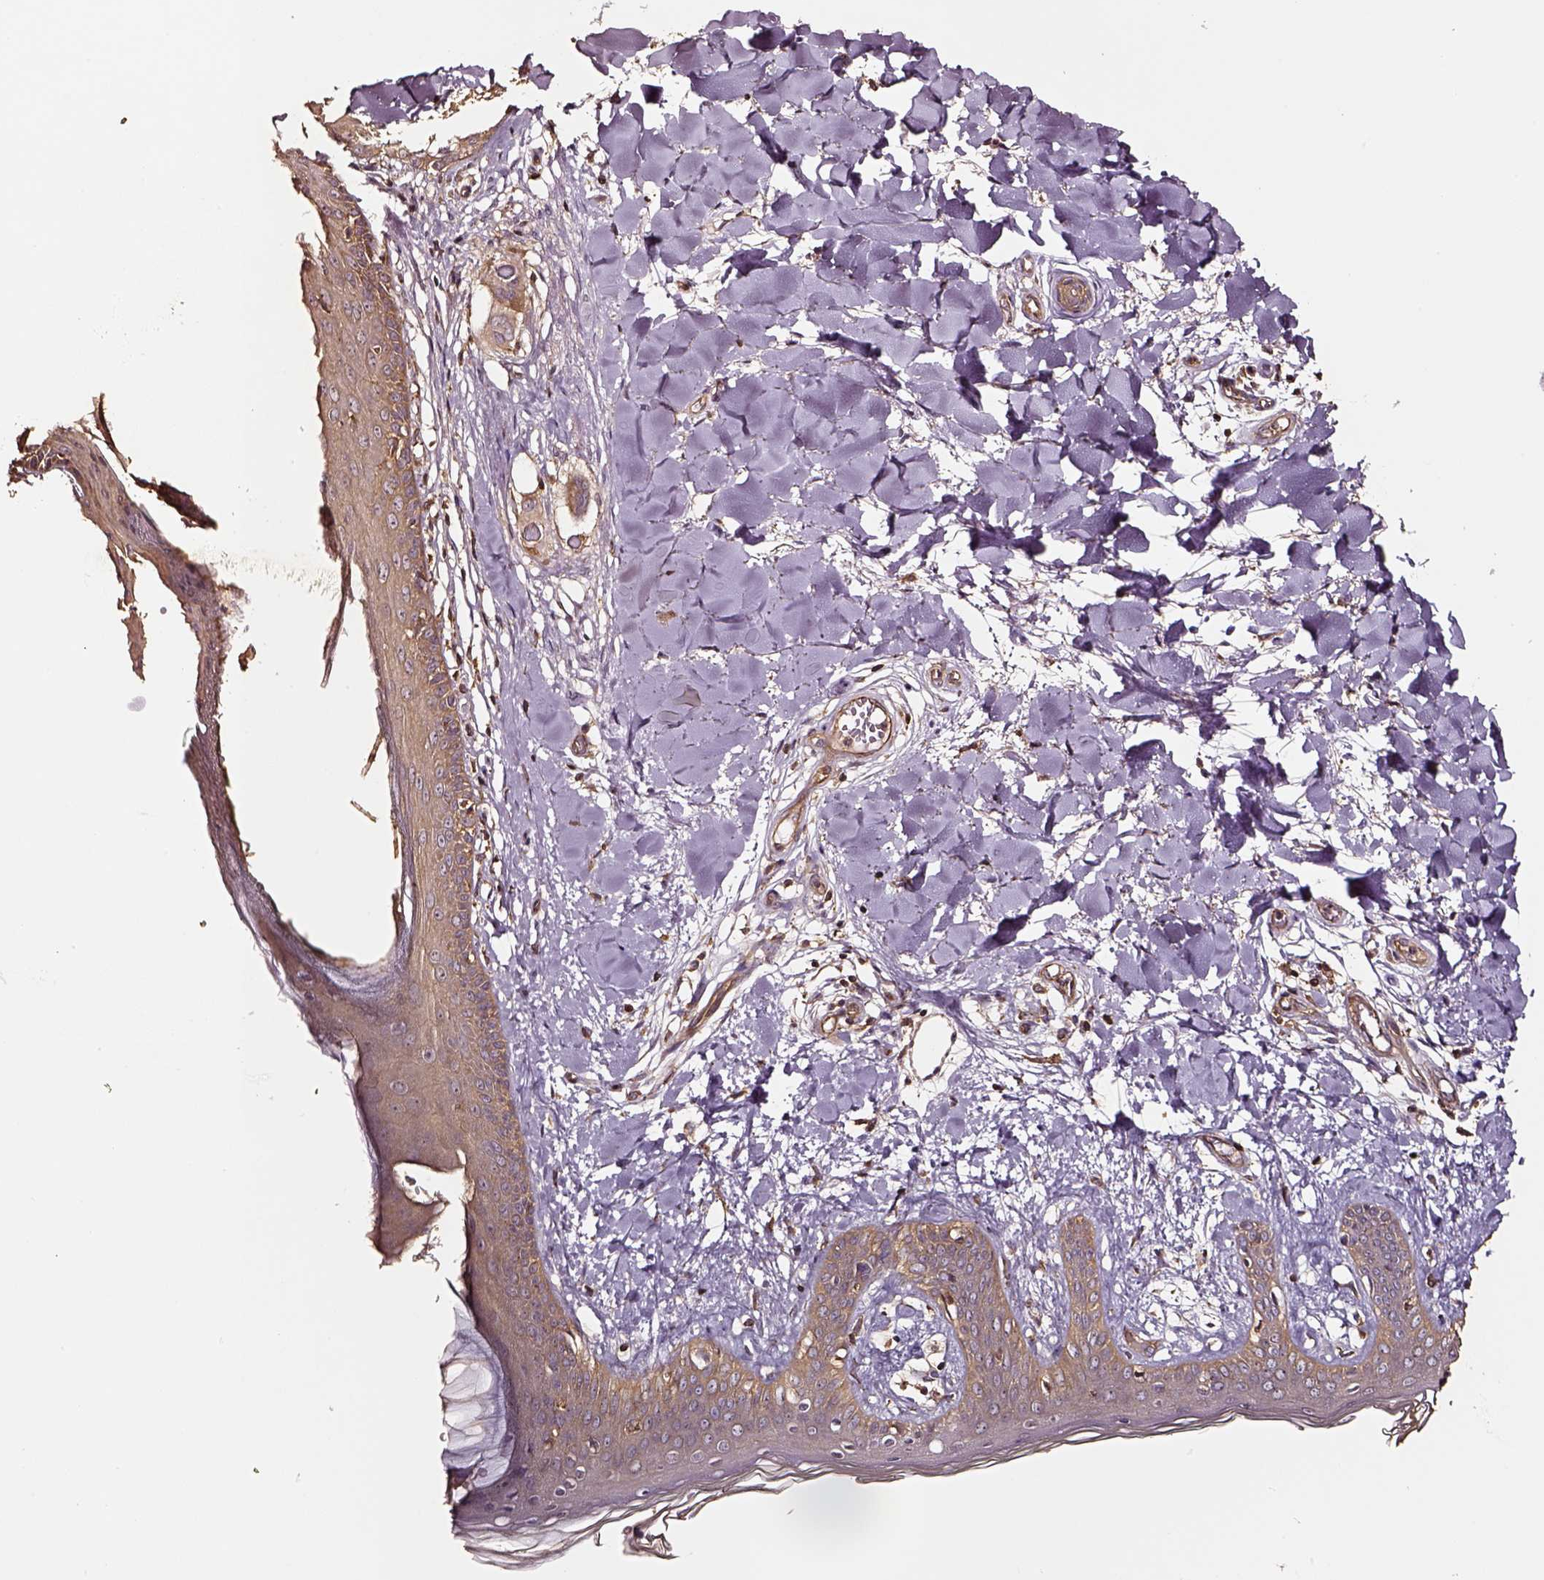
{"staining": {"intensity": "moderate", "quantity": ">75%", "location": "cytoplasmic/membranous"}, "tissue": "skin", "cell_type": "Fibroblasts", "image_type": "normal", "snomed": [{"axis": "morphology", "description": "Normal tissue, NOS"}, {"axis": "topography", "description": "Skin"}], "caption": "IHC photomicrograph of benign skin stained for a protein (brown), which exhibits medium levels of moderate cytoplasmic/membranous staining in approximately >75% of fibroblasts.", "gene": "RASSF5", "patient": {"sex": "female", "age": 34}}